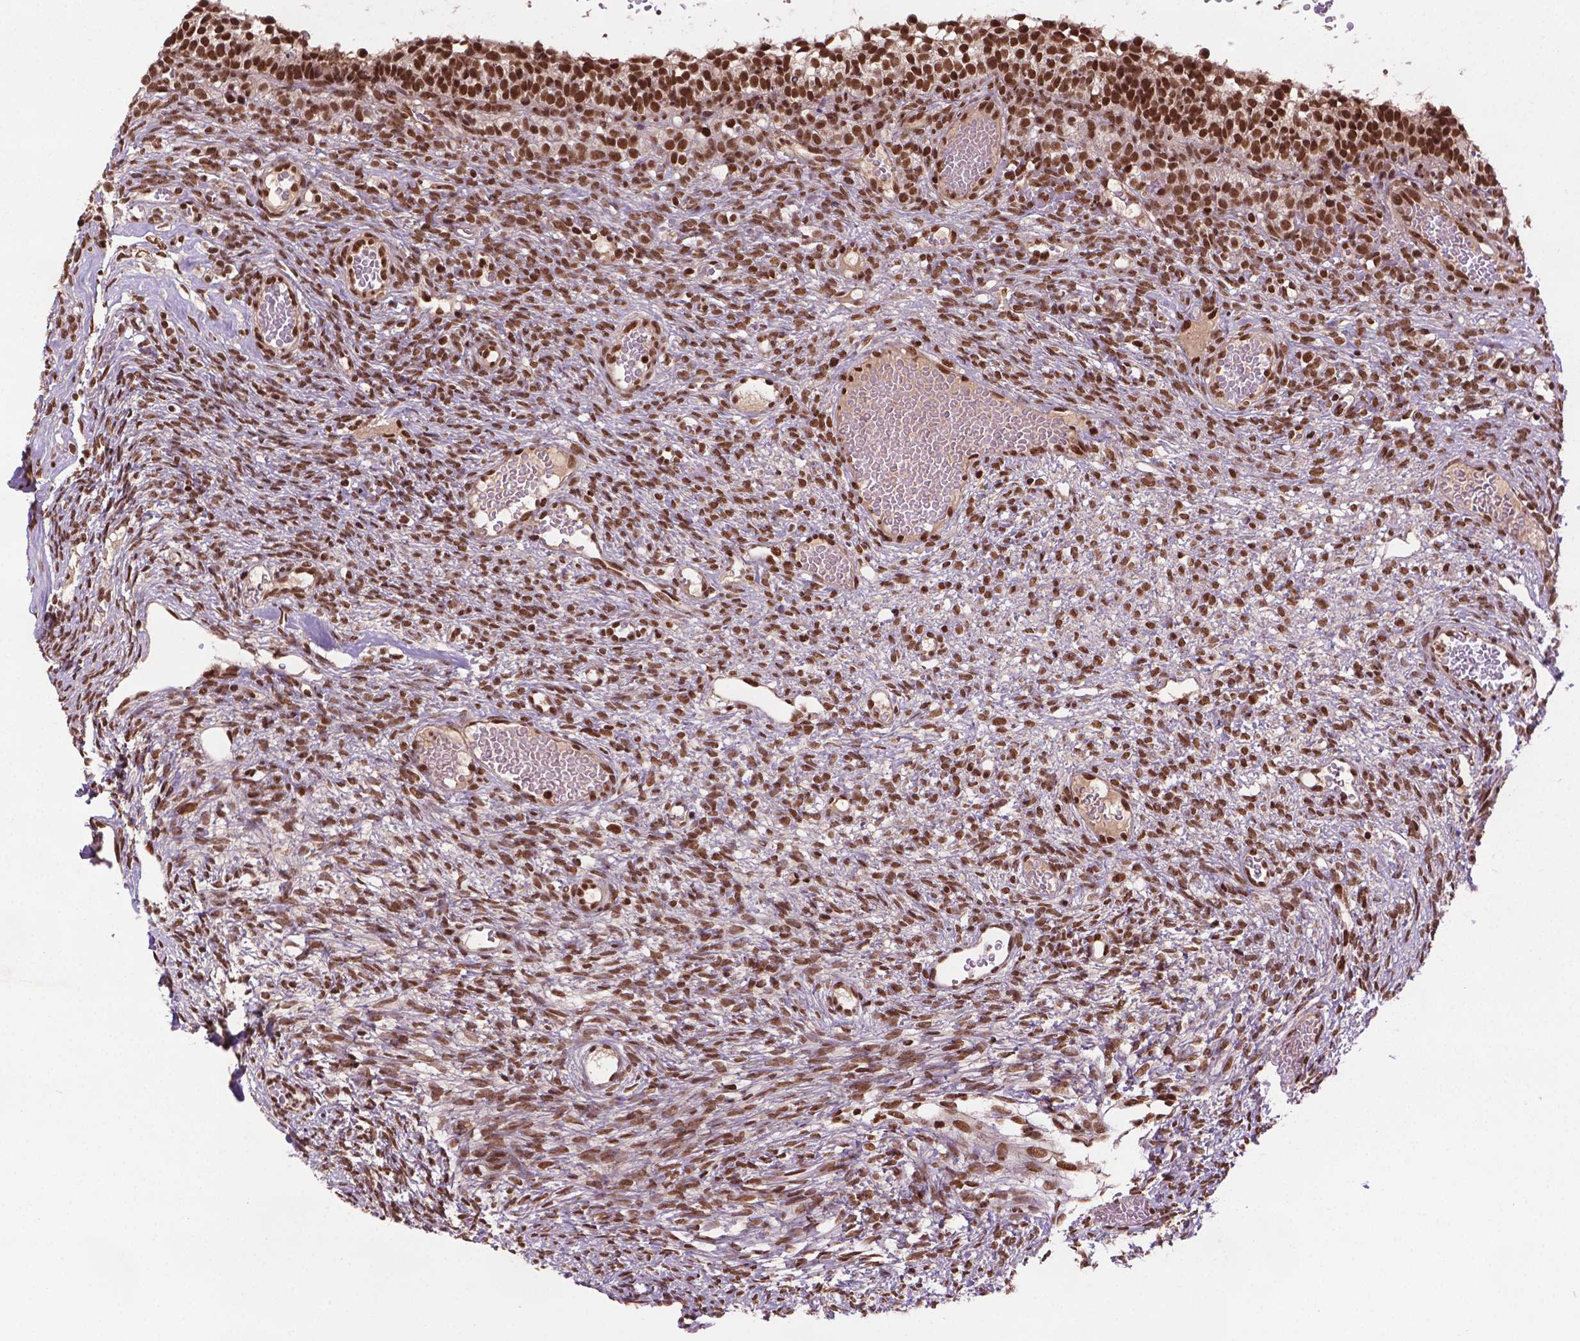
{"staining": {"intensity": "moderate", "quantity": ">75%", "location": "cytoplasmic/membranous,nuclear"}, "tissue": "ovary", "cell_type": "Follicle cells", "image_type": "normal", "snomed": [{"axis": "morphology", "description": "Normal tissue, NOS"}, {"axis": "topography", "description": "Ovary"}], "caption": "Follicle cells display medium levels of moderate cytoplasmic/membranous,nuclear staining in approximately >75% of cells in benign human ovary. Nuclei are stained in blue.", "gene": "SIRT6", "patient": {"sex": "female", "age": 34}}